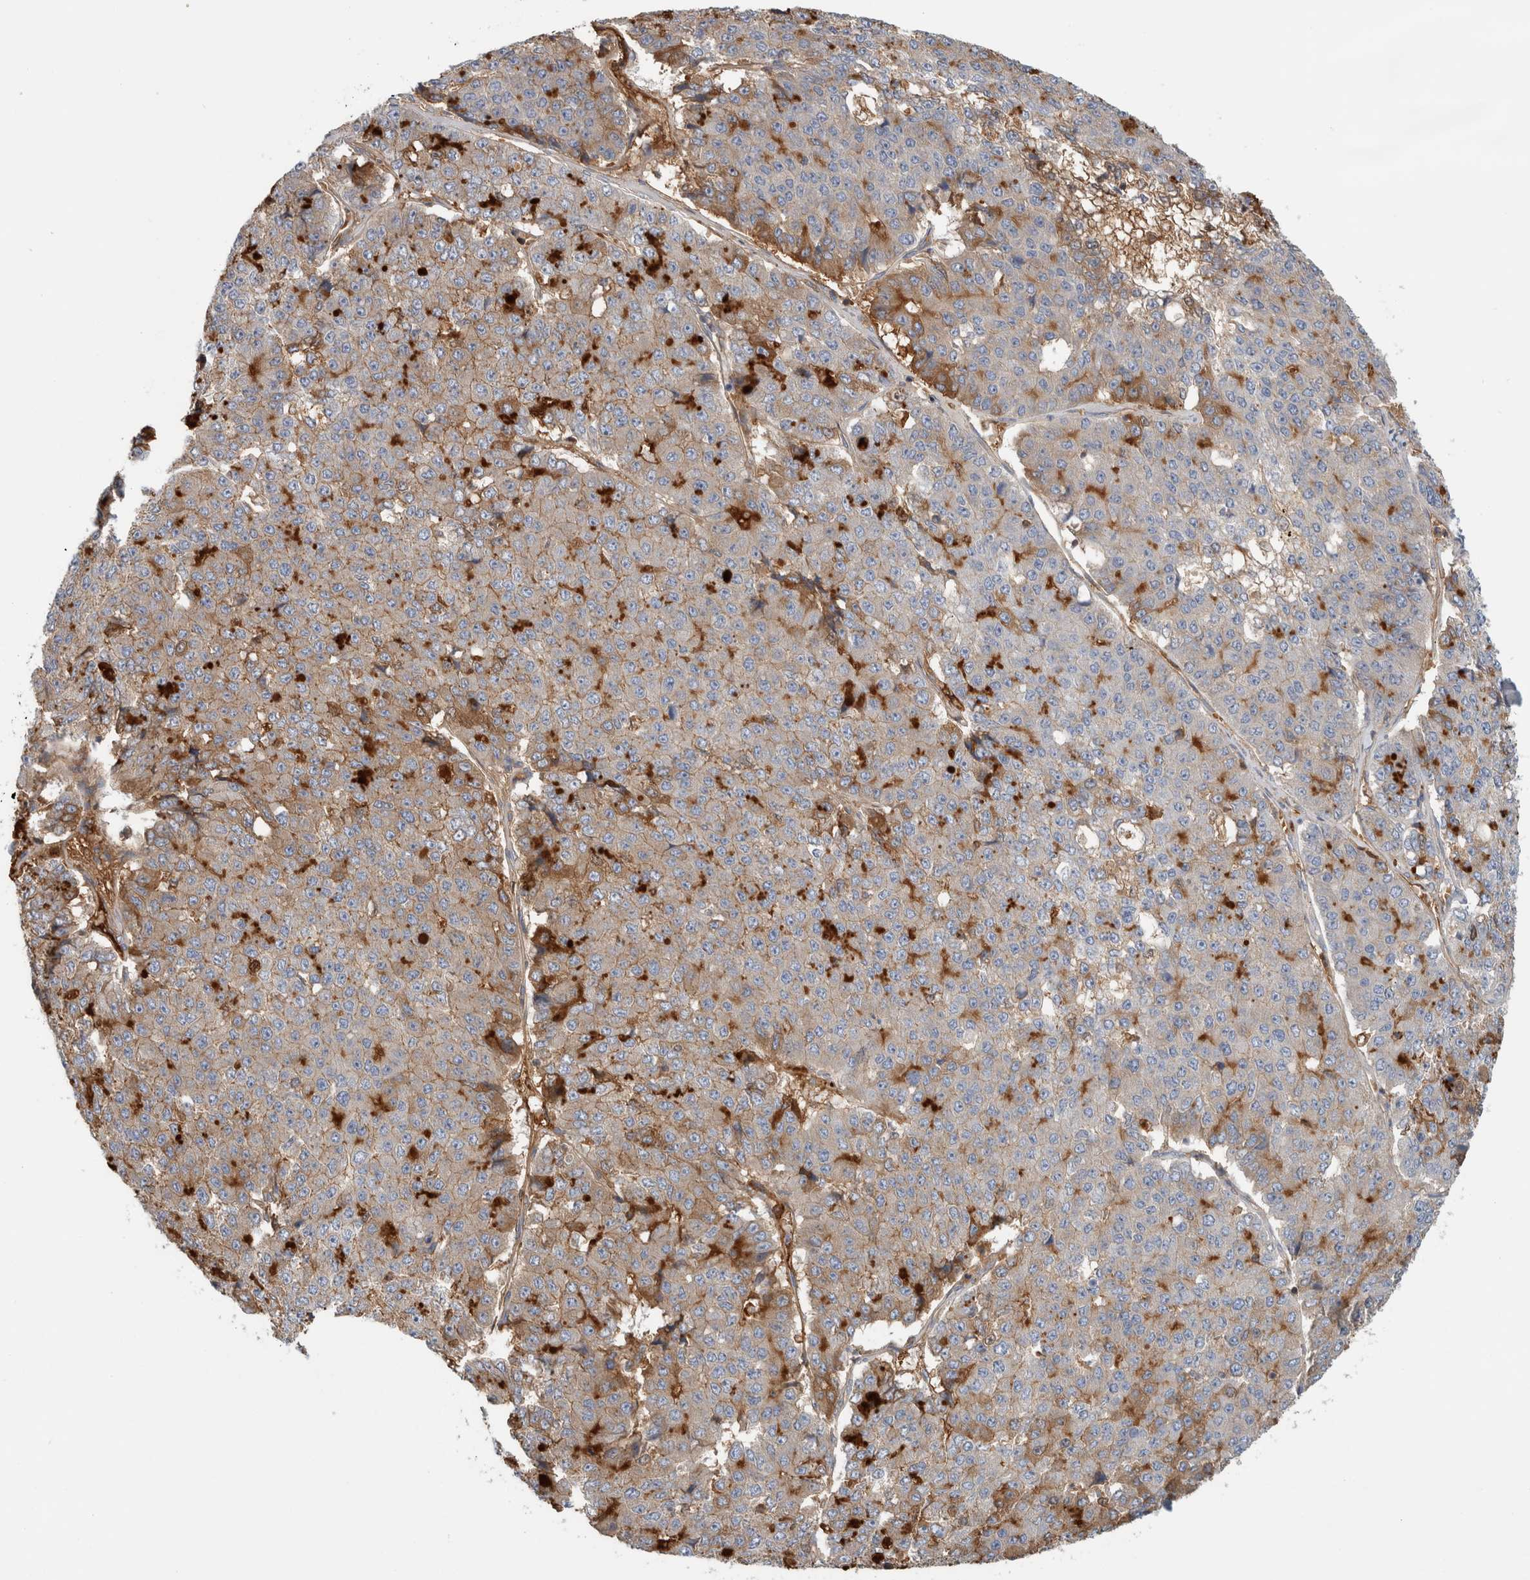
{"staining": {"intensity": "moderate", "quantity": "25%-75%", "location": "cytoplasmic/membranous"}, "tissue": "pancreatic cancer", "cell_type": "Tumor cells", "image_type": "cancer", "snomed": [{"axis": "morphology", "description": "Adenocarcinoma, NOS"}, {"axis": "topography", "description": "Pancreas"}], "caption": "The micrograph shows staining of pancreatic cancer, revealing moderate cytoplasmic/membranous protein positivity (brown color) within tumor cells. Using DAB (3,3'-diaminobenzidine) (brown) and hematoxylin (blue) stains, captured at high magnification using brightfield microscopy.", "gene": "CFI", "patient": {"sex": "male", "age": 50}}